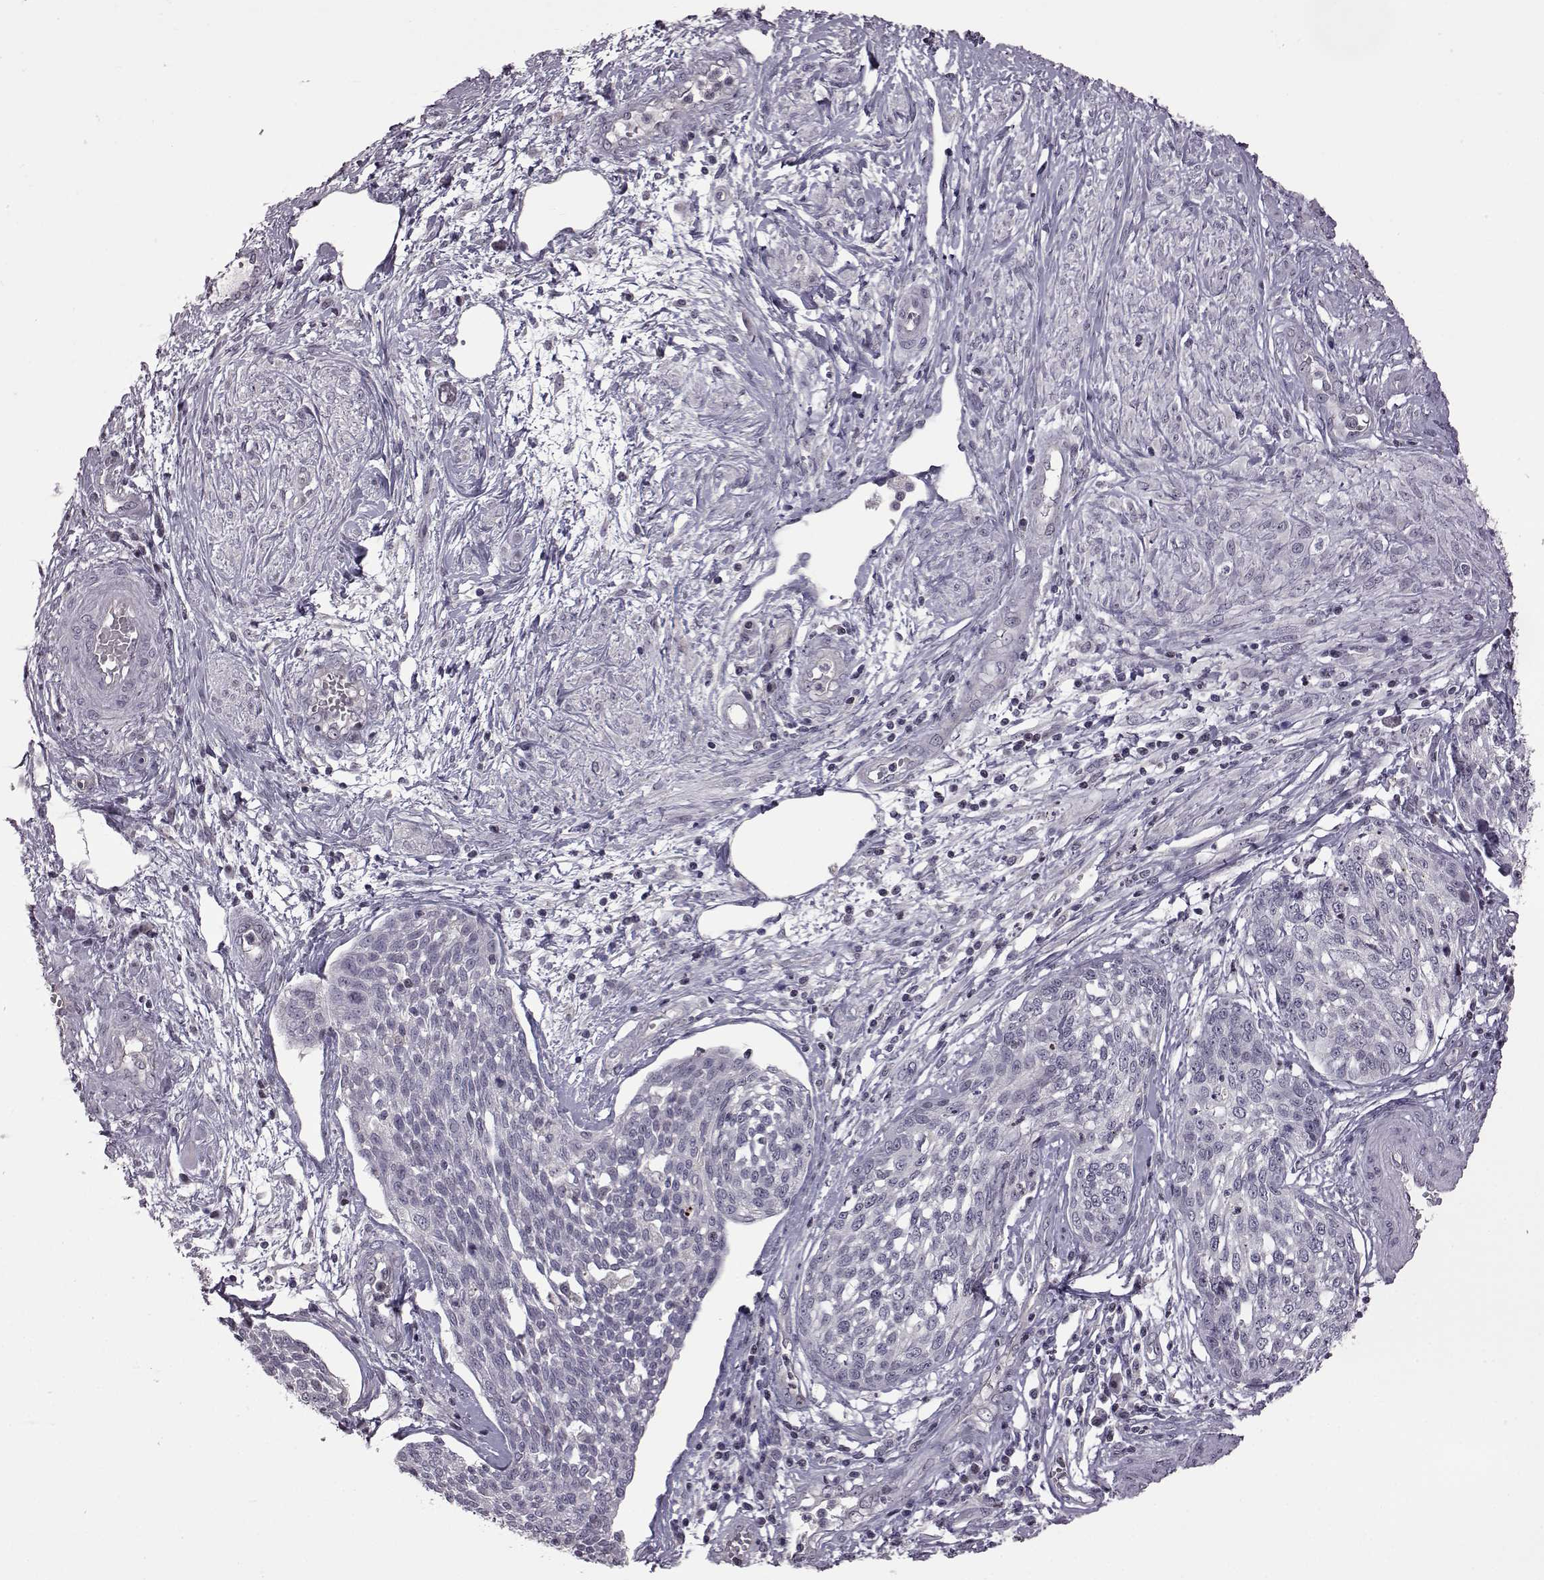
{"staining": {"intensity": "negative", "quantity": "none", "location": "none"}, "tissue": "cervical cancer", "cell_type": "Tumor cells", "image_type": "cancer", "snomed": [{"axis": "morphology", "description": "Squamous cell carcinoma, NOS"}, {"axis": "topography", "description": "Cervix"}], "caption": "This histopathology image is of cervical squamous cell carcinoma stained with immunohistochemistry to label a protein in brown with the nuclei are counter-stained blue. There is no positivity in tumor cells.", "gene": "GAL", "patient": {"sex": "female", "age": 34}}